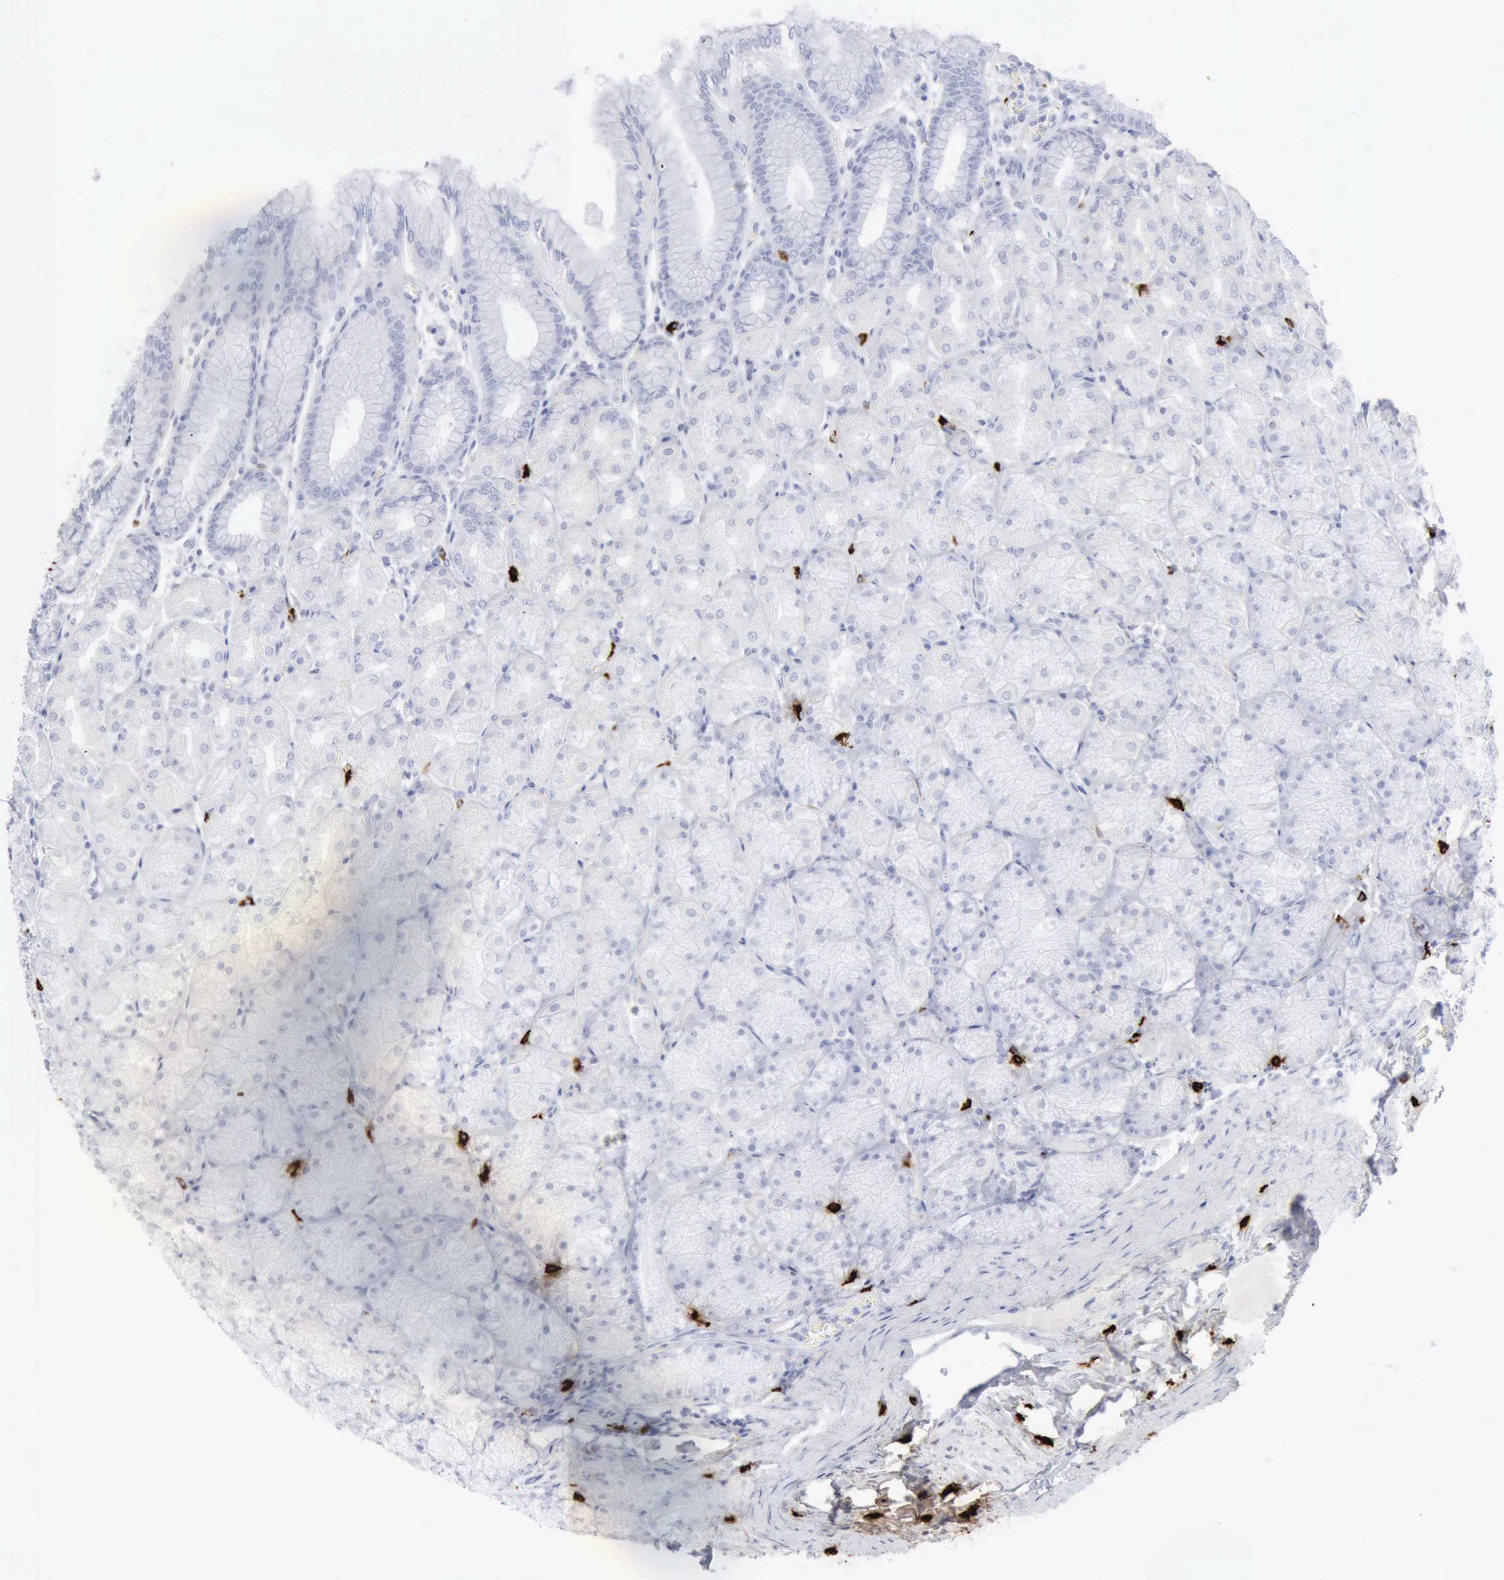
{"staining": {"intensity": "negative", "quantity": "none", "location": "none"}, "tissue": "stomach", "cell_type": "Glandular cells", "image_type": "normal", "snomed": [{"axis": "morphology", "description": "Normal tissue, NOS"}, {"axis": "topography", "description": "Stomach, upper"}], "caption": "The immunohistochemistry histopathology image has no significant positivity in glandular cells of stomach.", "gene": "CMA1", "patient": {"sex": "female", "age": 56}}